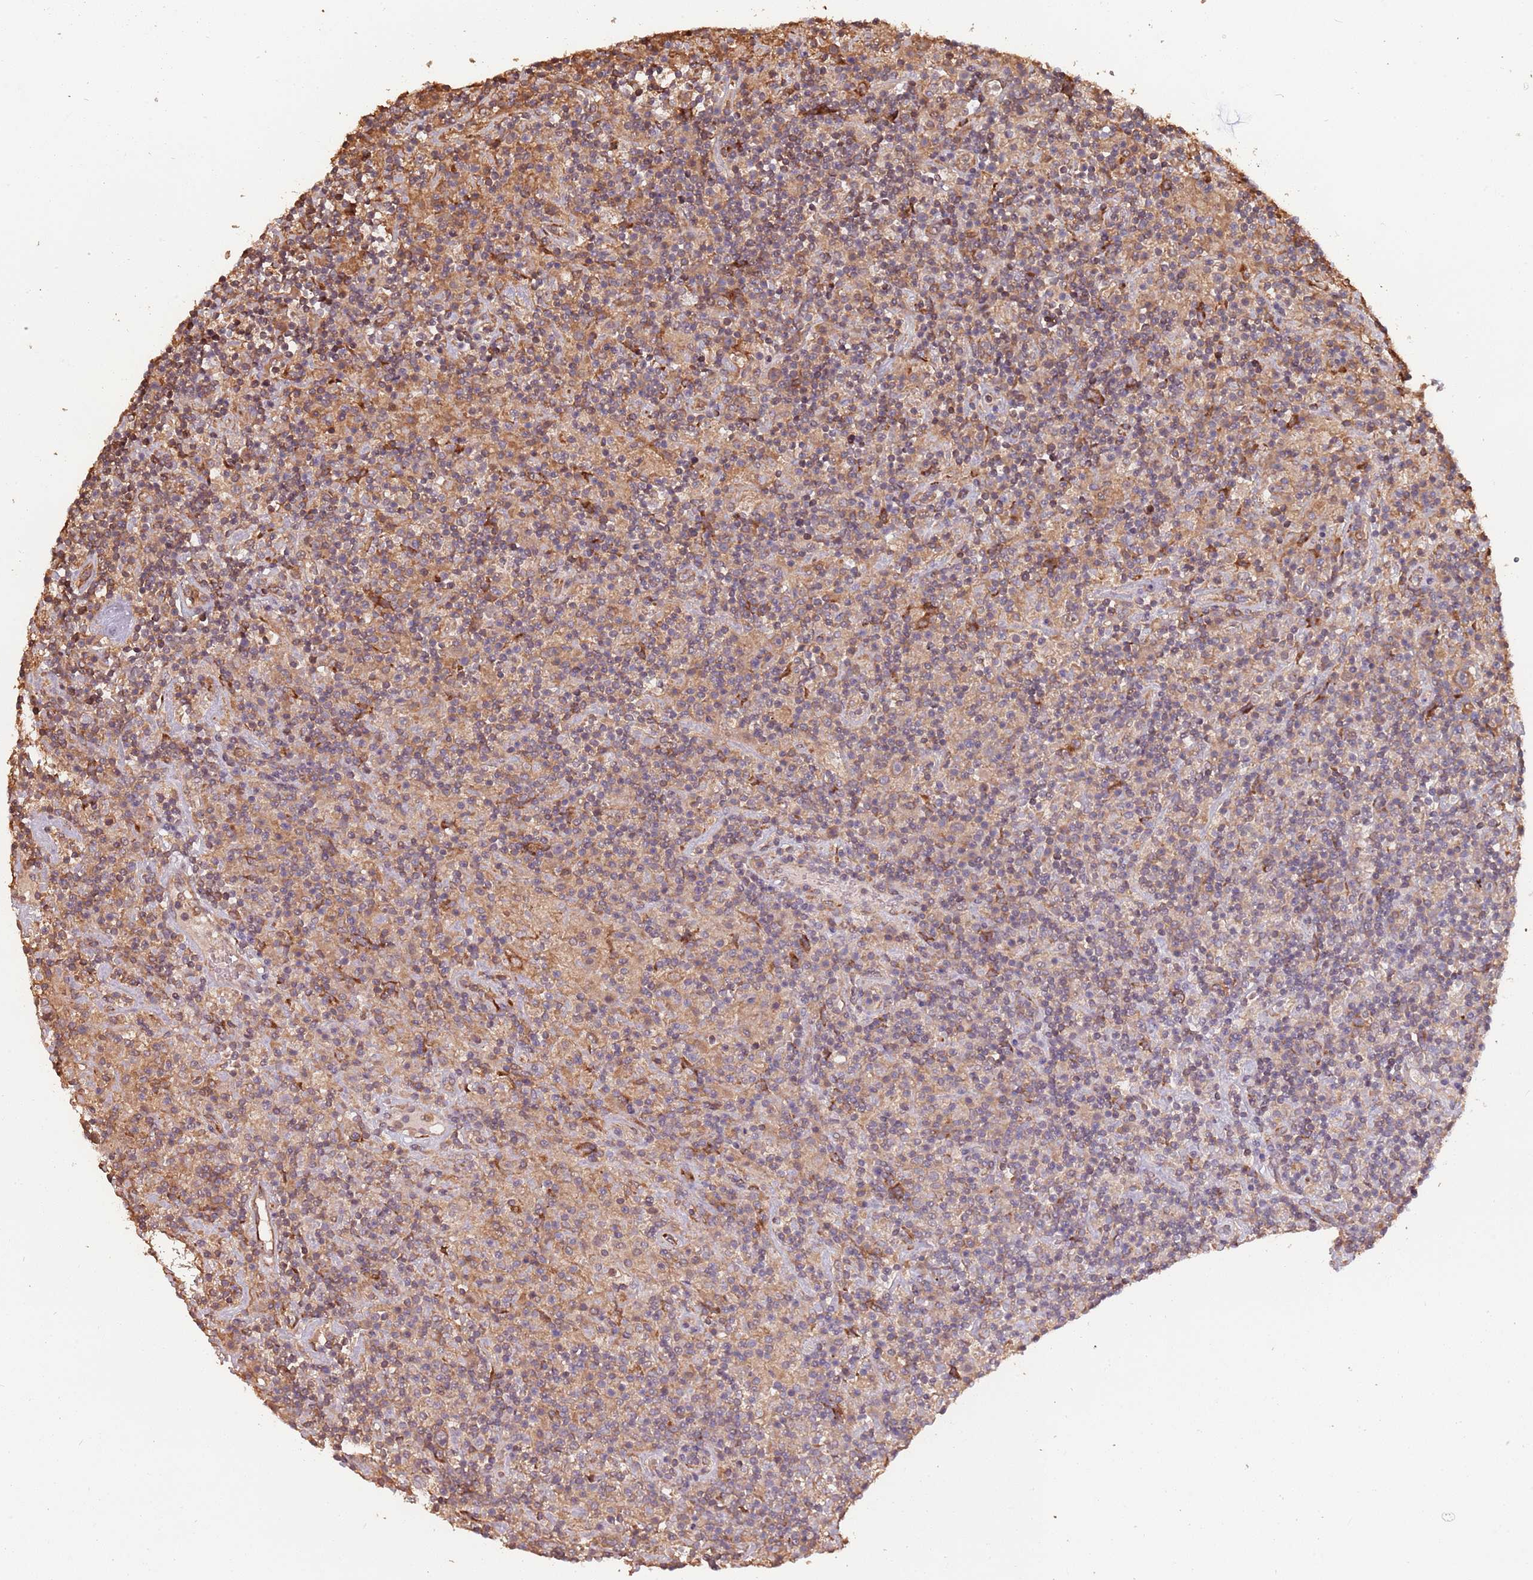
{"staining": {"intensity": "moderate", "quantity": ">75%", "location": "cytoplasmic/membranous"}, "tissue": "lymphoma", "cell_type": "Tumor cells", "image_type": "cancer", "snomed": [{"axis": "morphology", "description": "Hodgkin's disease, NOS"}, {"axis": "topography", "description": "Lymph node"}], "caption": "Immunohistochemical staining of human Hodgkin's disease displays medium levels of moderate cytoplasmic/membranous protein expression in approximately >75% of tumor cells.", "gene": "COG4", "patient": {"sex": "male", "age": 70}}